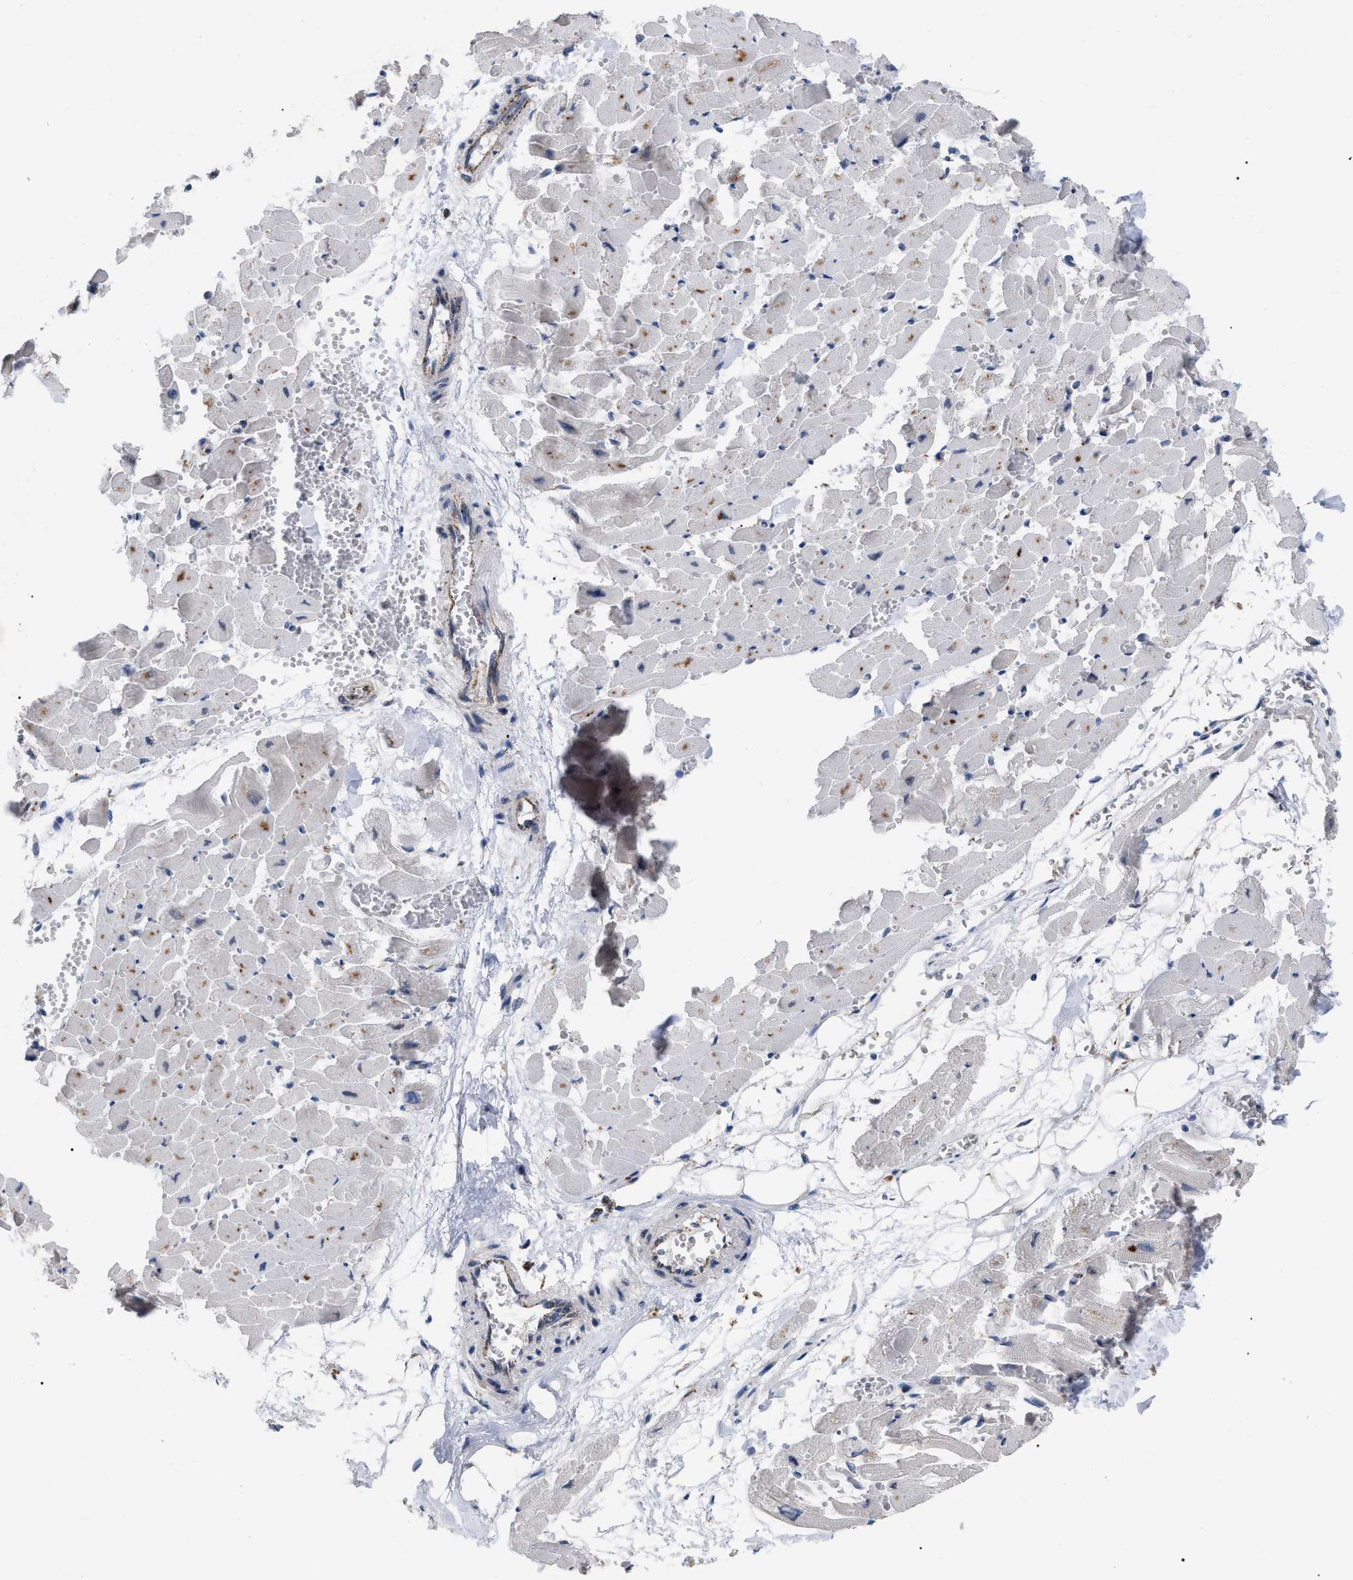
{"staining": {"intensity": "weak", "quantity": "<25%", "location": "nuclear"}, "tissue": "heart muscle", "cell_type": "Cardiomyocytes", "image_type": "normal", "snomed": [{"axis": "morphology", "description": "Normal tissue, NOS"}, {"axis": "topography", "description": "Heart"}], "caption": "The micrograph exhibits no staining of cardiomyocytes in normal heart muscle. (Brightfield microscopy of DAB (3,3'-diaminobenzidine) immunohistochemistry at high magnification).", "gene": "UPF1", "patient": {"sex": "female", "age": 19}}